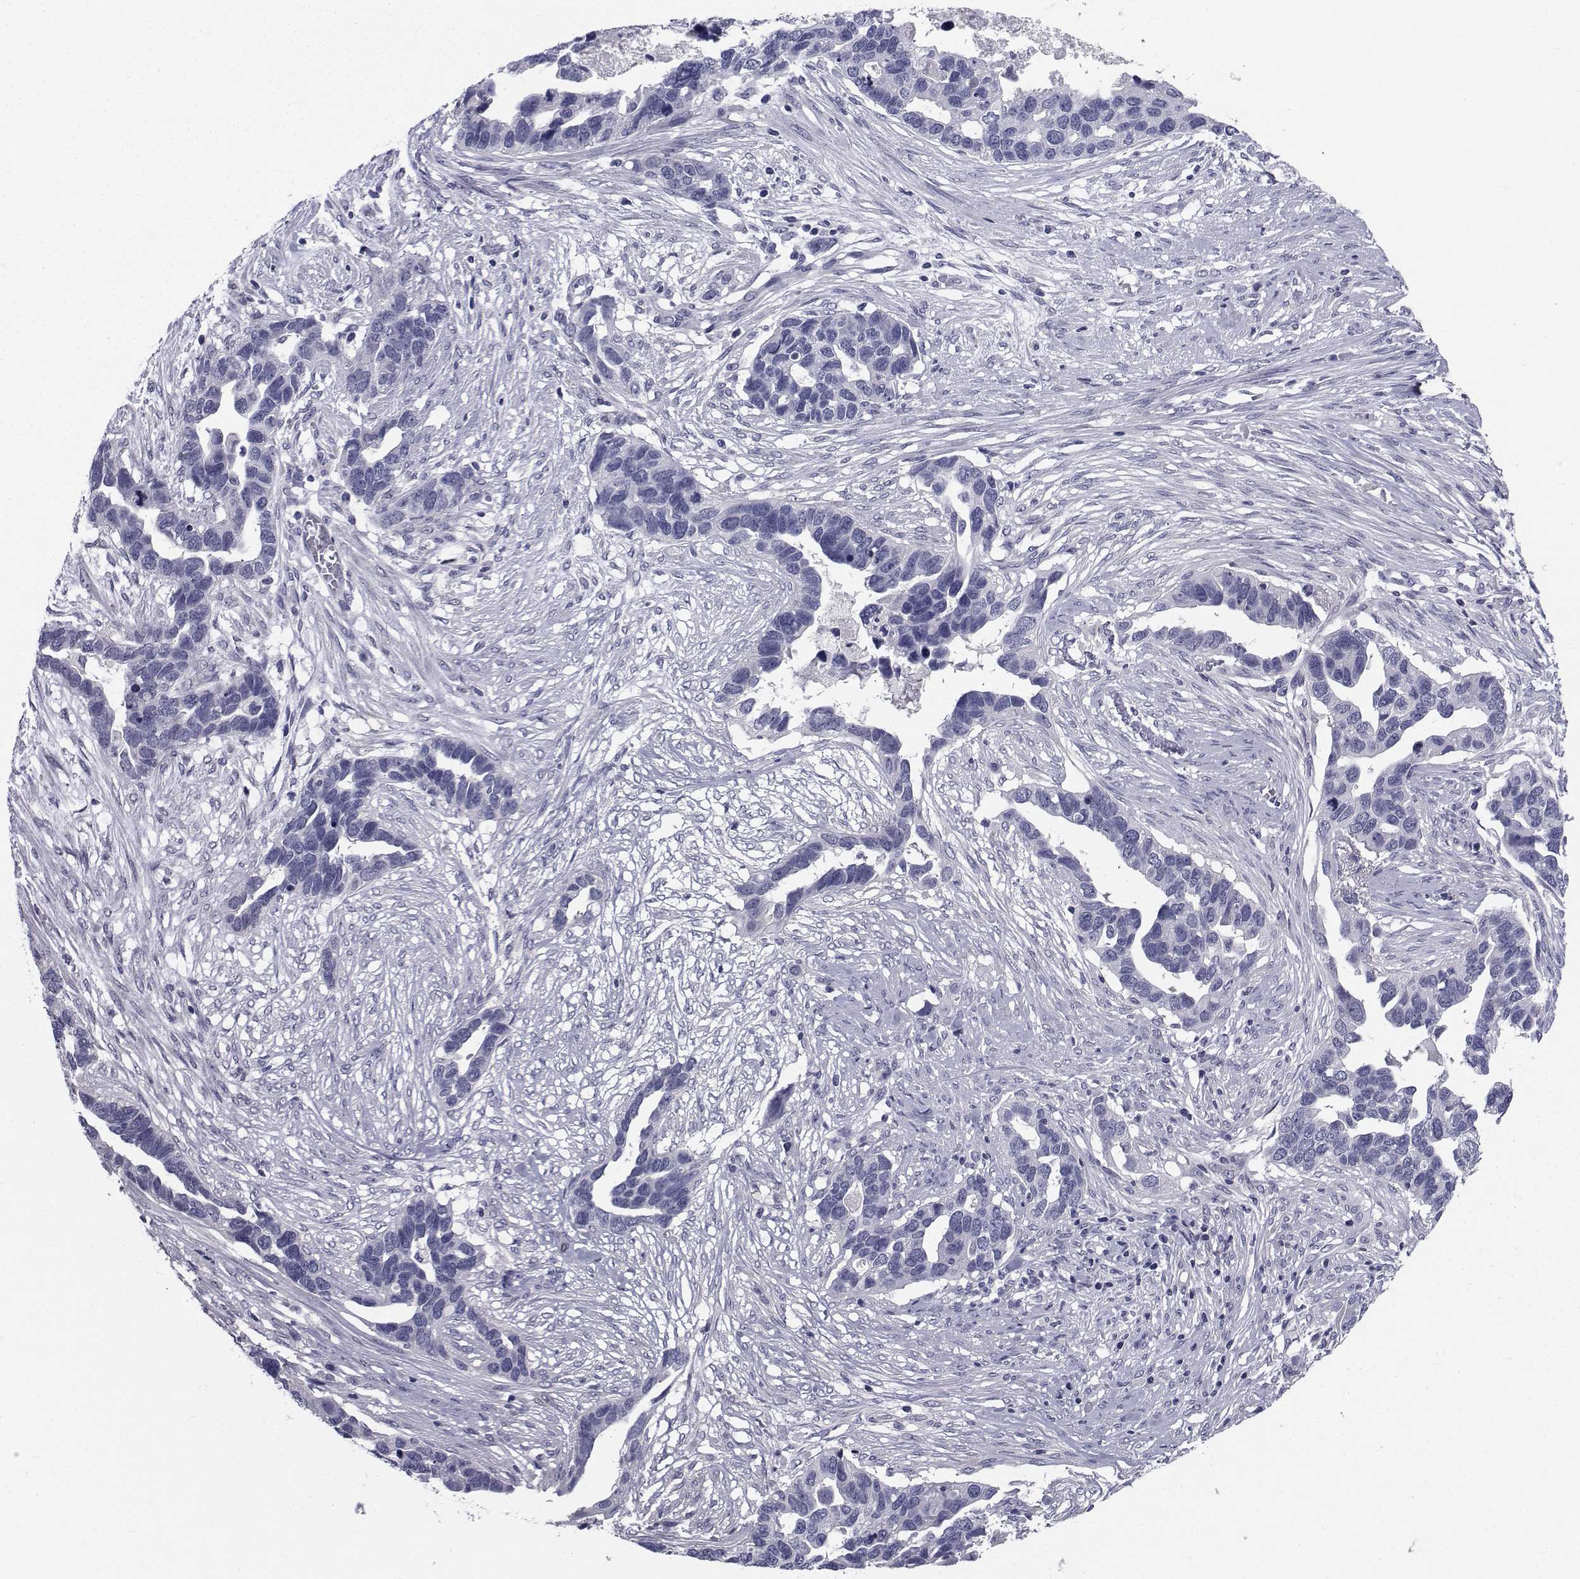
{"staining": {"intensity": "negative", "quantity": "none", "location": "none"}, "tissue": "ovarian cancer", "cell_type": "Tumor cells", "image_type": "cancer", "snomed": [{"axis": "morphology", "description": "Cystadenocarcinoma, serous, NOS"}, {"axis": "topography", "description": "Ovary"}], "caption": "A high-resolution image shows immunohistochemistry staining of ovarian cancer, which displays no significant positivity in tumor cells.", "gene": "CHRNA1", "patient": {"sex": "female", "age": 54}}